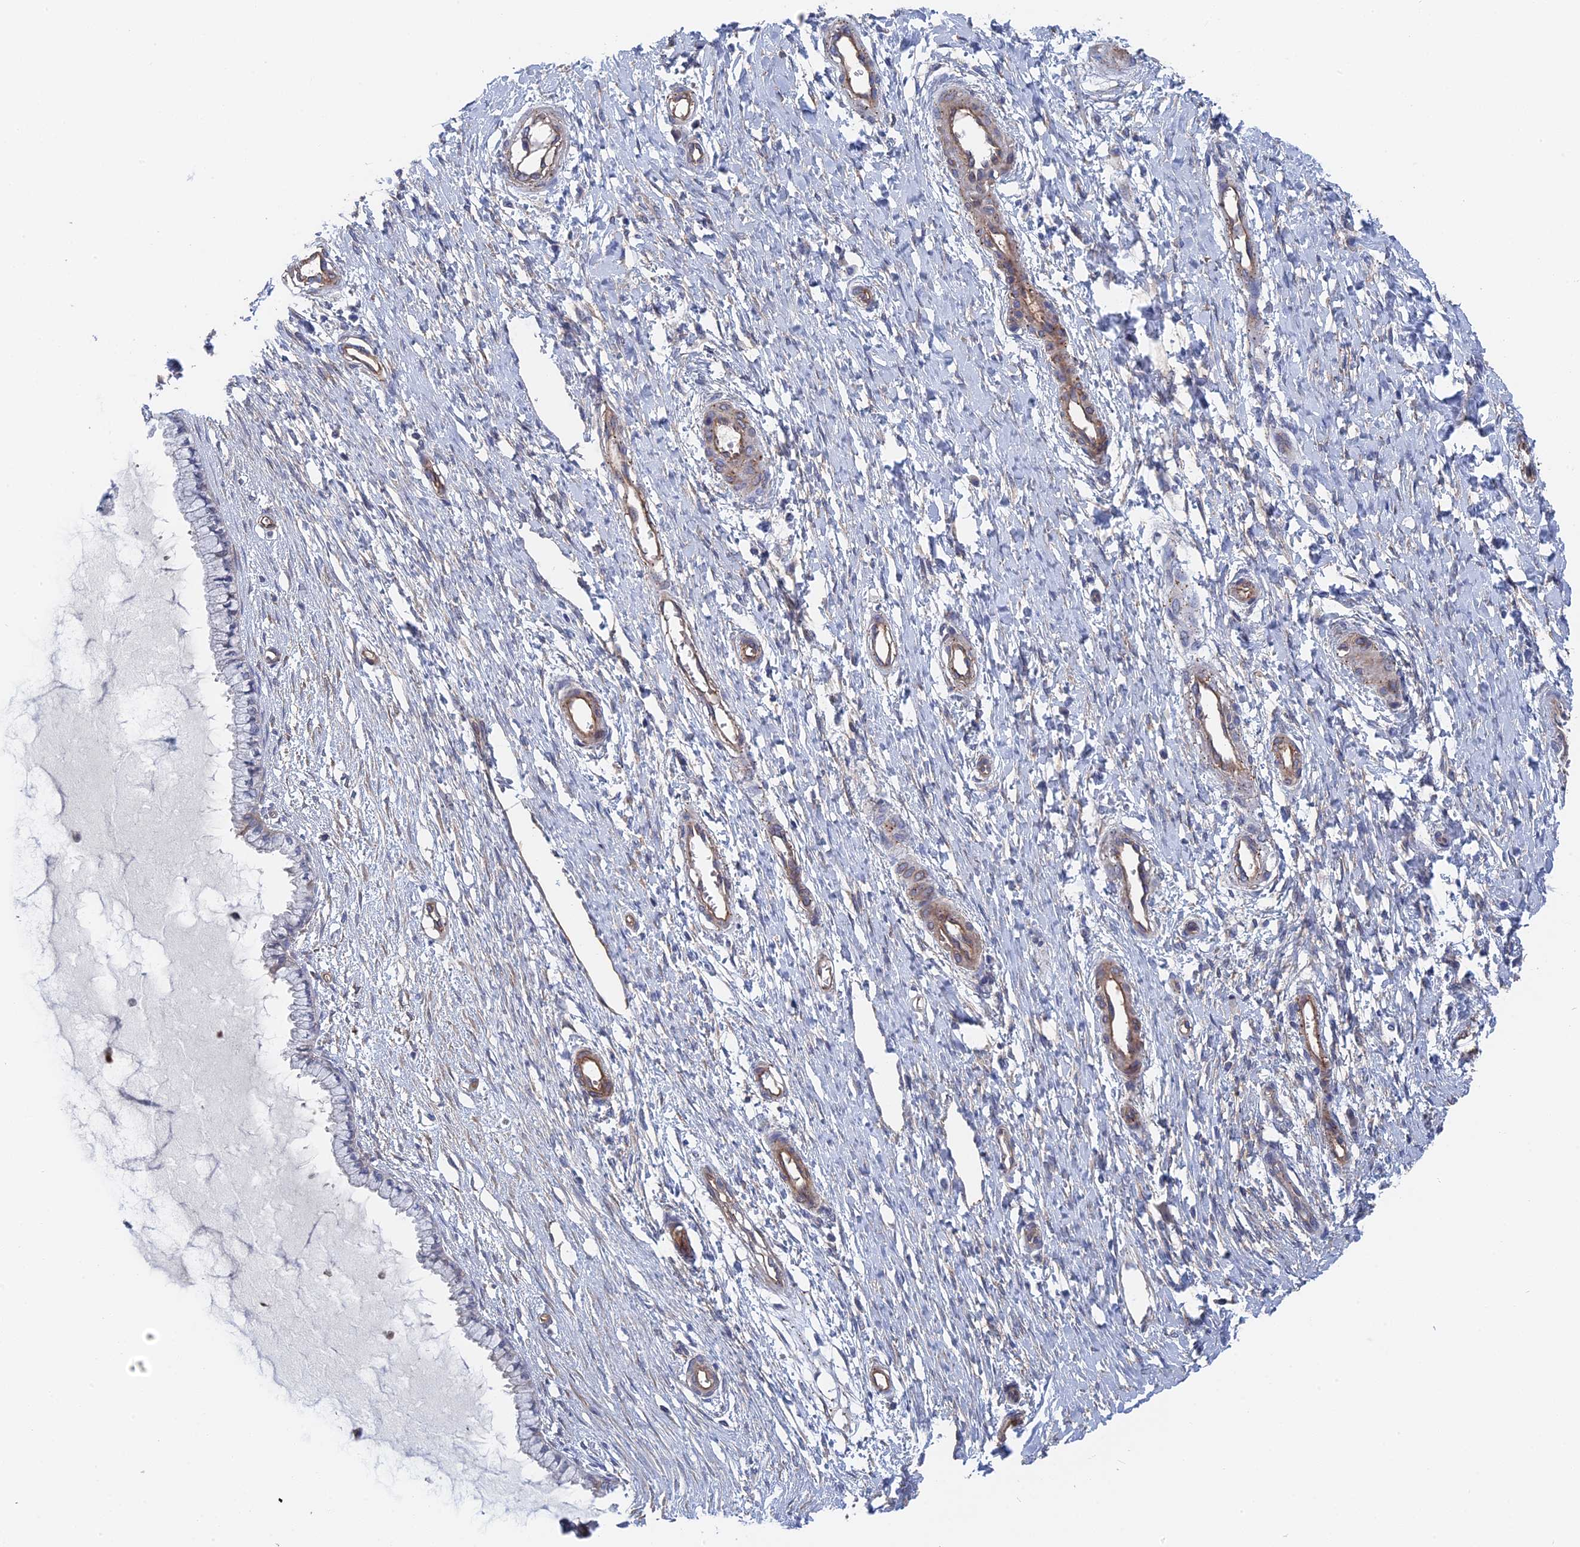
{"staining": {"intensity": "negative", "quantity": "none", "location": "none"}, "tissue": "cervix", "cell_type": "Glandular cells", "image_type": "normal", "snomed": [{"axis": "morphology", "description": "Normal tissue, NOS"}, {"axis": "topography", "description": "Cervix"}], "caption": "Glandular cells are negative for brown protein staining in unremarkable cervix. Nuclei are stained in blue.", "gene": "MTHFSD", "patient": {"sex": "female", "age": 55}}